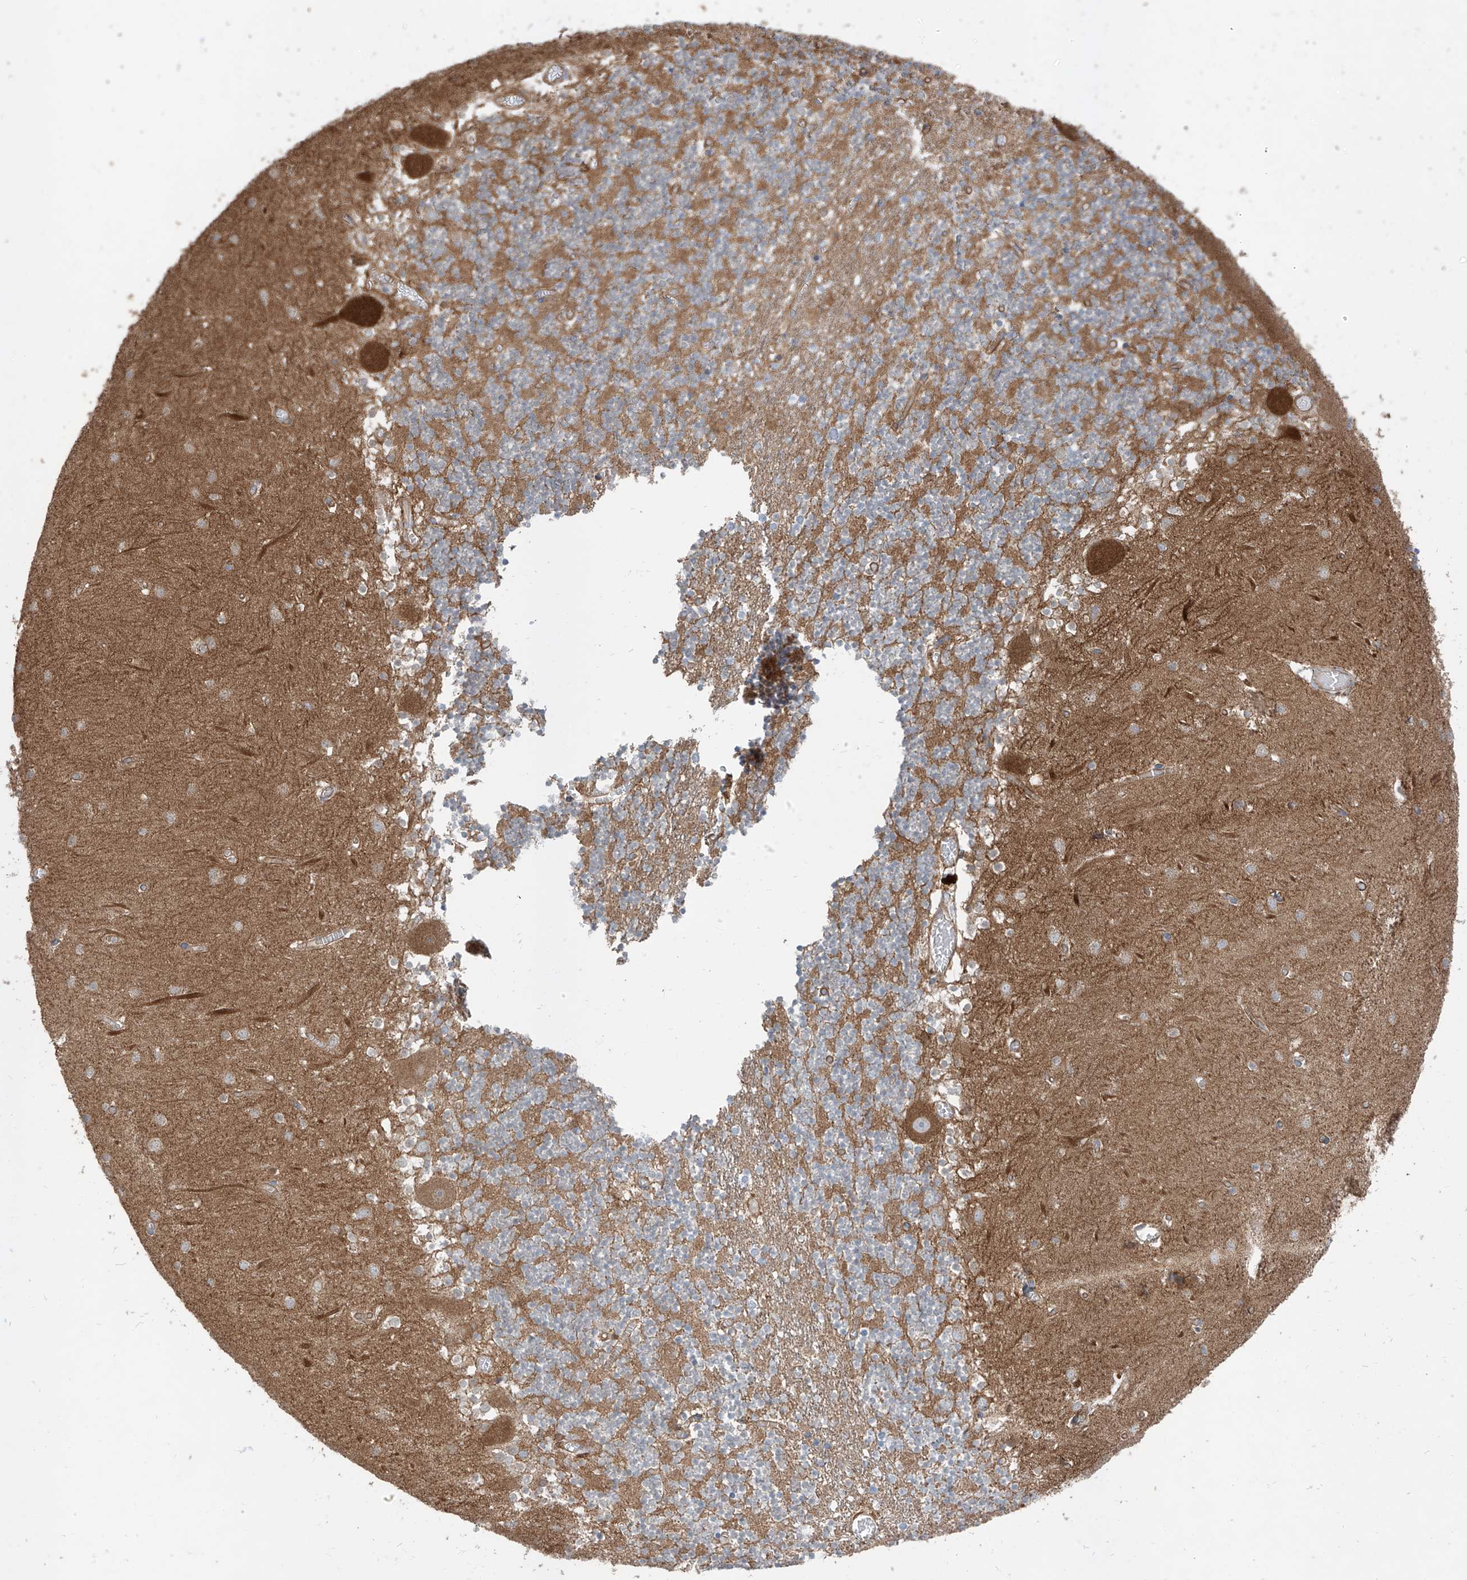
{"staining": {"intensity": "weak", "quantity": "25%-75%", "location": "cytoplasmic/membranous"}, "tissue": "cerebellum", "cell_type": "Cells in granular layer", "image_type": "normal", "snomed": [{"axis": "morphology", "description": "Normal tissue, NOS"}, {"axis": "topography", "description": "Cerebellum"}], "caption": "Brown immunohistochemical staining in unremarkable human cerebellum displays weak cytoplasmic/membranous positivity in approximately 25%-75% of cells in granular layer.", "gene": "EPHX4", "patient": {"sex": "female", "age": 28}}